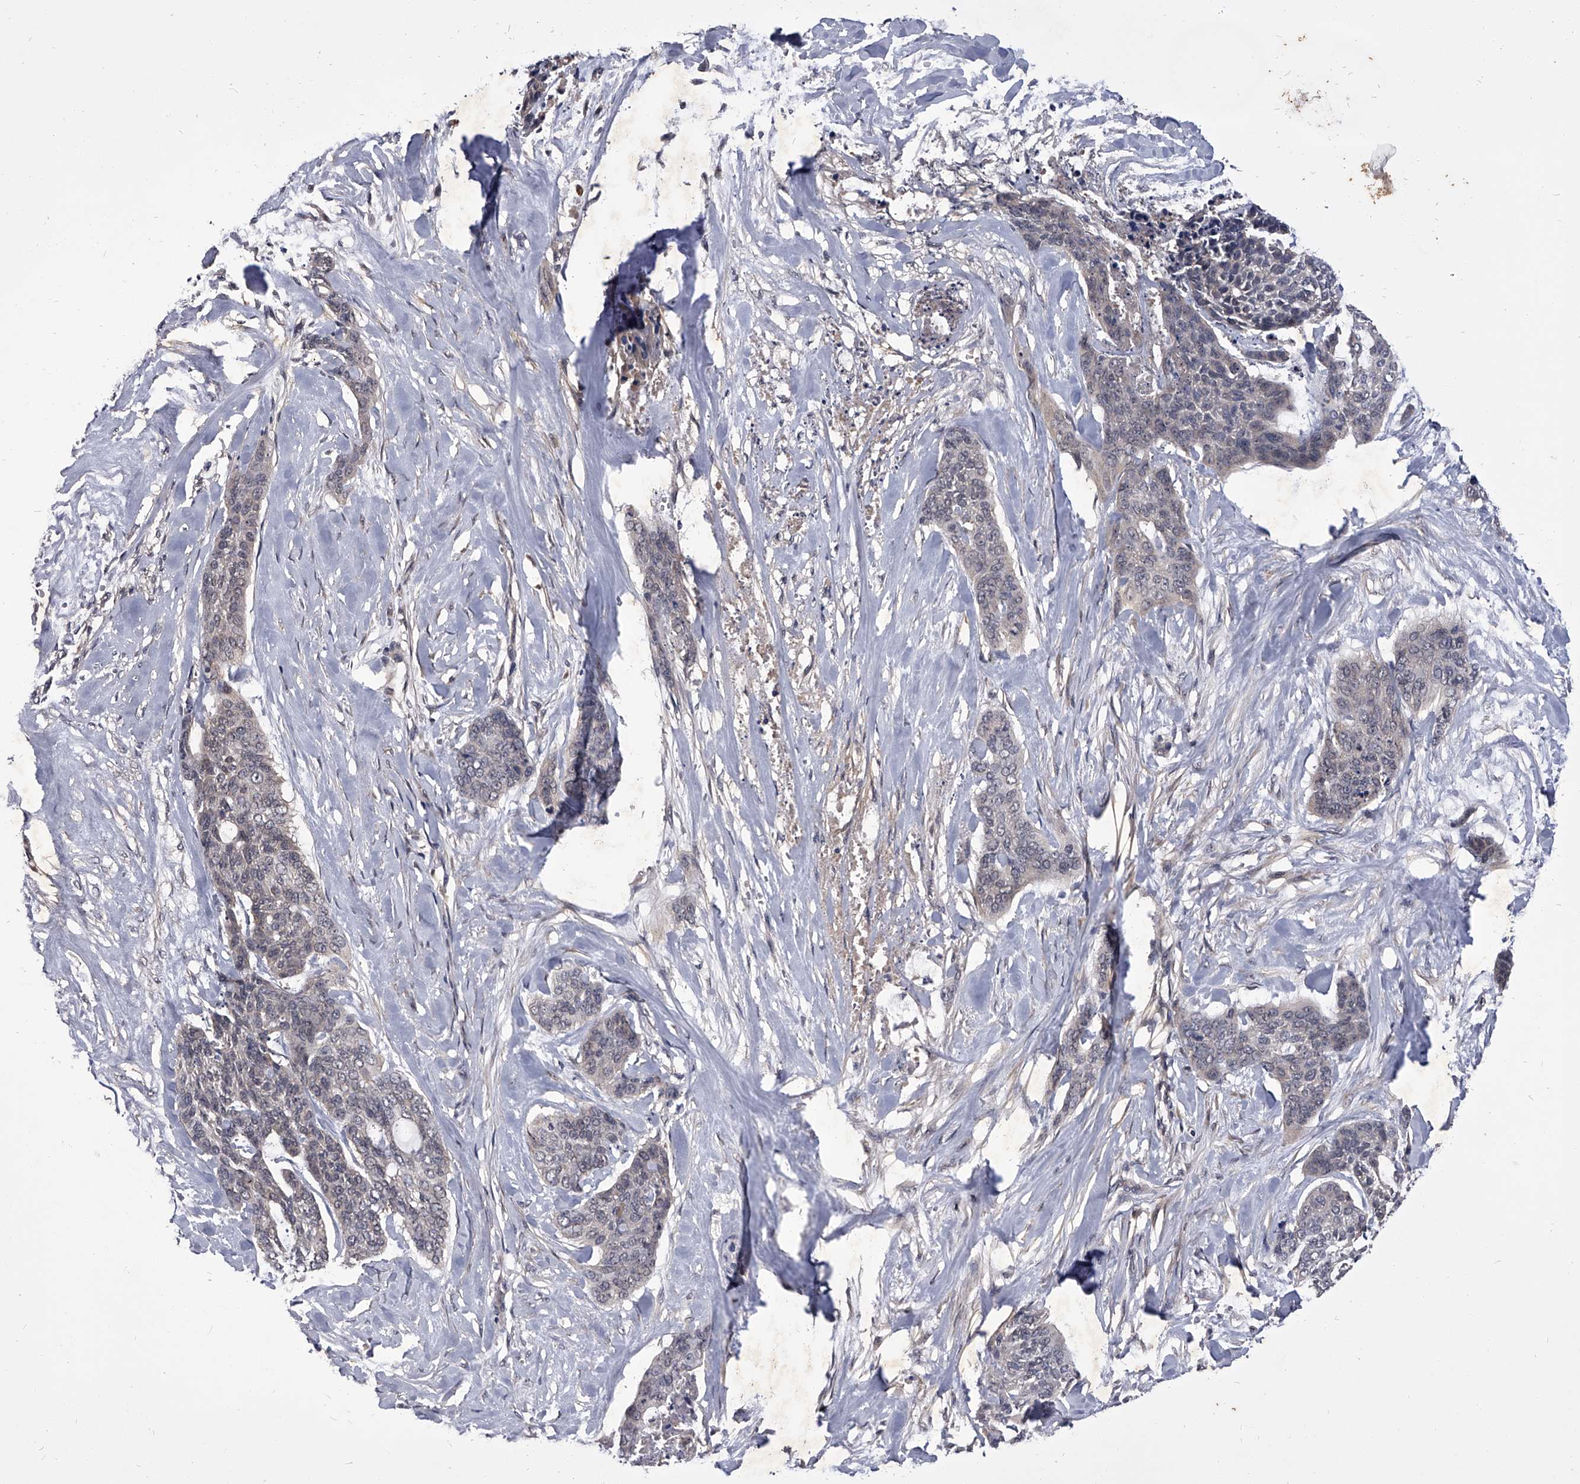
{"staining": {"intensity": "negative", "quantity": "none", "location": "none"}, "tissue": "skin cancer", "cell_type": "Tumor cells", "image_type": "cancer", "snomed": [{"axis": "morphology", "description": "Basal cell carcinoma"}, {"axis": "topography", "description": "Skin"}], "caption": "This is an immunohistochemistry (IHC) histopathology image of basal cell carcinoma (skin). There is no positivity in tumor cells.", "gene": "SLC18B1", "patient": {"sex": "female", "age": 64}}